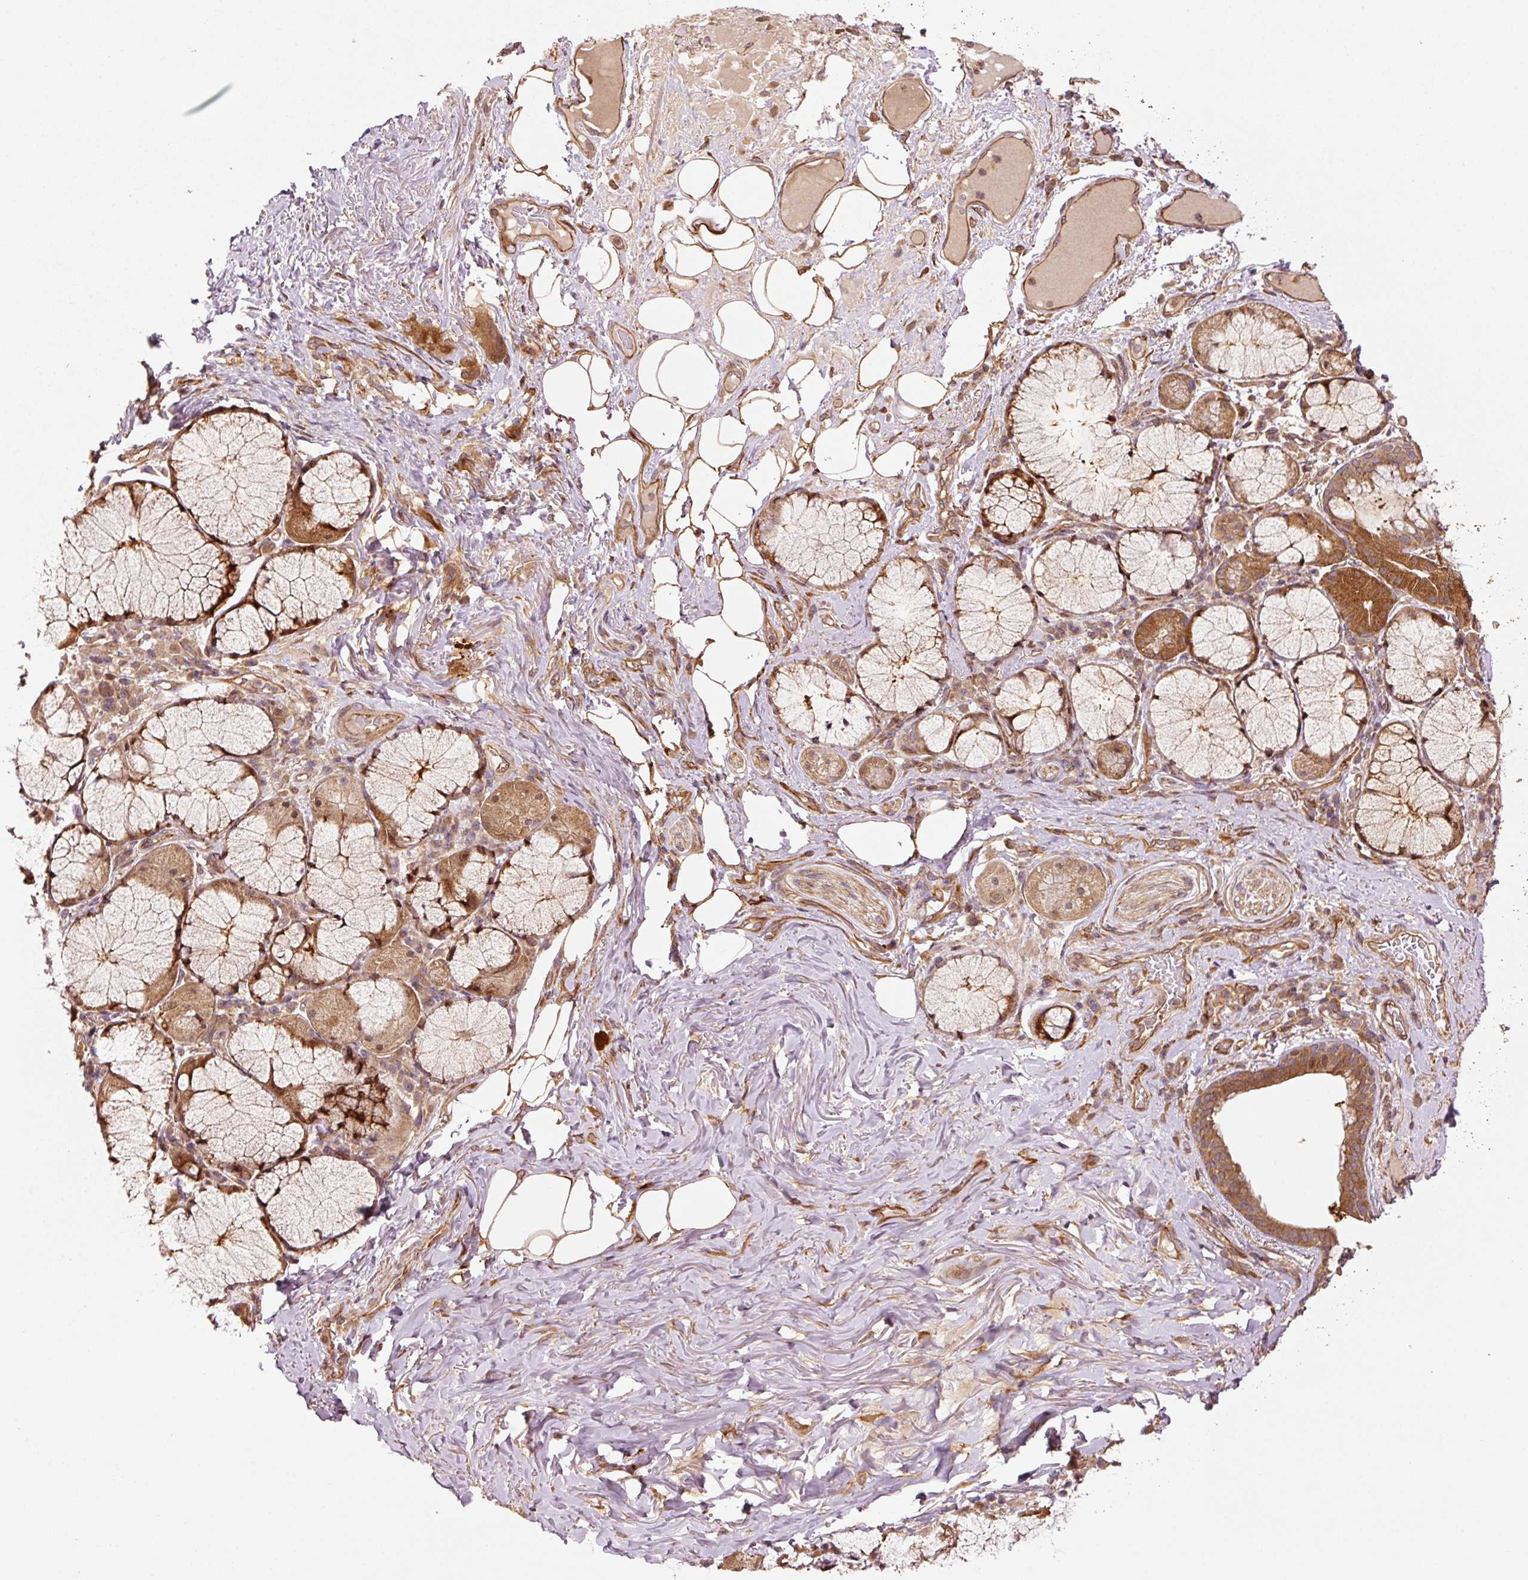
{"staining": {"intensity": "moderate", "quantity": ">75%", "location": "cytoplasmic/membranous"}, "tissue": "adipose tissue", "cell_type": "Adipocytes", "image_type": "normal", "snomed": [{"axis": "morphology", "description": "Normal tissue, NOS"}, {"axis": "topography", "description": "Cartilage tissue"}, {"axis": "topography", "description": "Bronchus"}], "caption": "DAB immunohistochemical staining of unremarkable human adipose tissue reveals moderate cytoplasmic/membranous protein staining in approximately >75% of adipocytes.", "gene": "OXER1", "patient": {"sex": "male", "age": 56}}